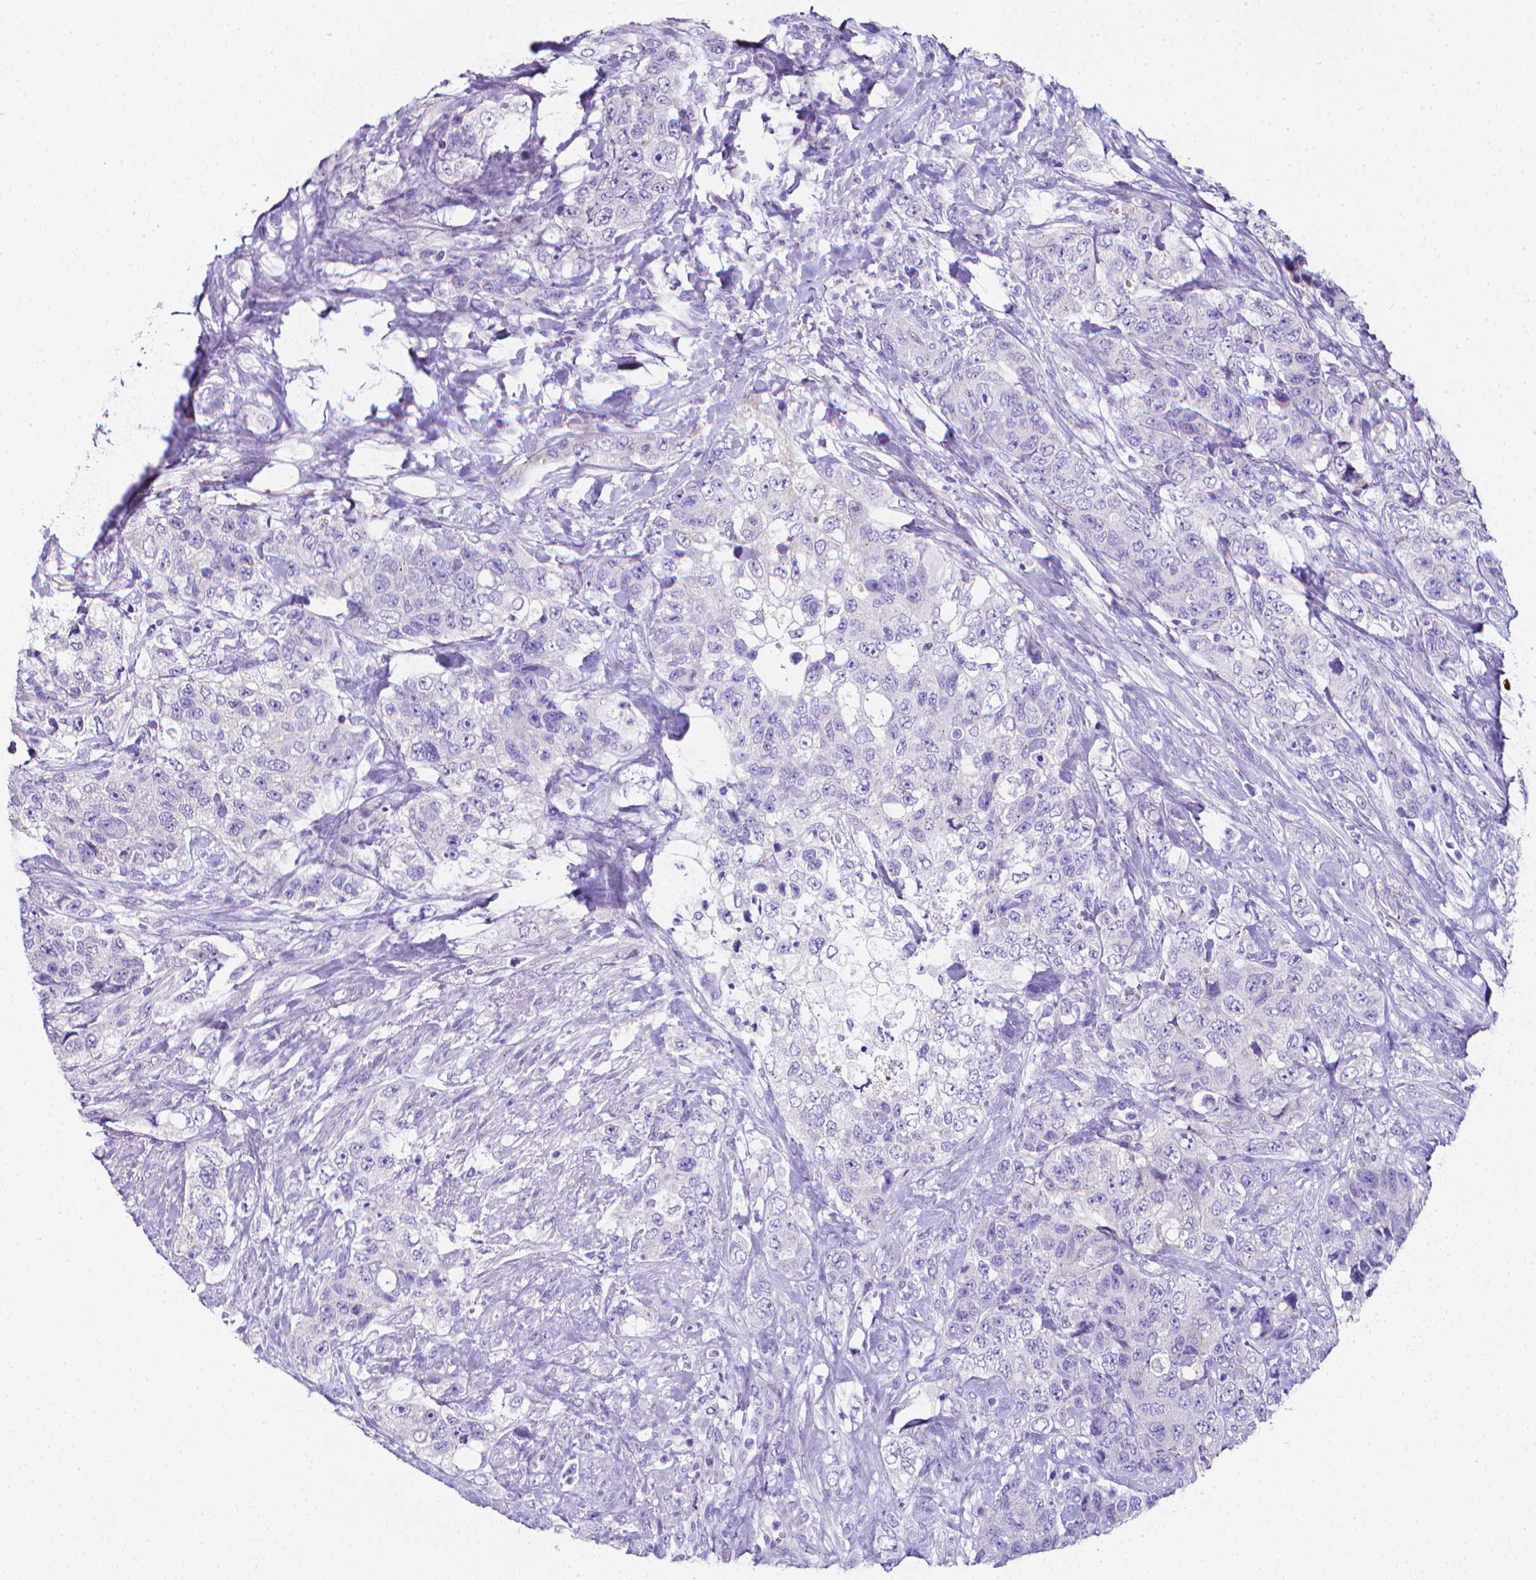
{"staining": {"intensity": "negative", "quantity": "none", "location": "none"}, "tissue": "urothelial cancer", "cell_type": "Tumor cells", "image_type": "cancer", "snomed": [{"axis": "morphology", "description": "Urothelial carcinoma, High grade"}, {"axis": "topography", "description": "Urinary bladder"}], "caption": "This is an immunohistochemistry (IHC) photomicrograph of human urothelial cancer. There is no staining in tumor cells.", "gene": "LRRC73", "patient": {"sex": "female", "age": 78}}